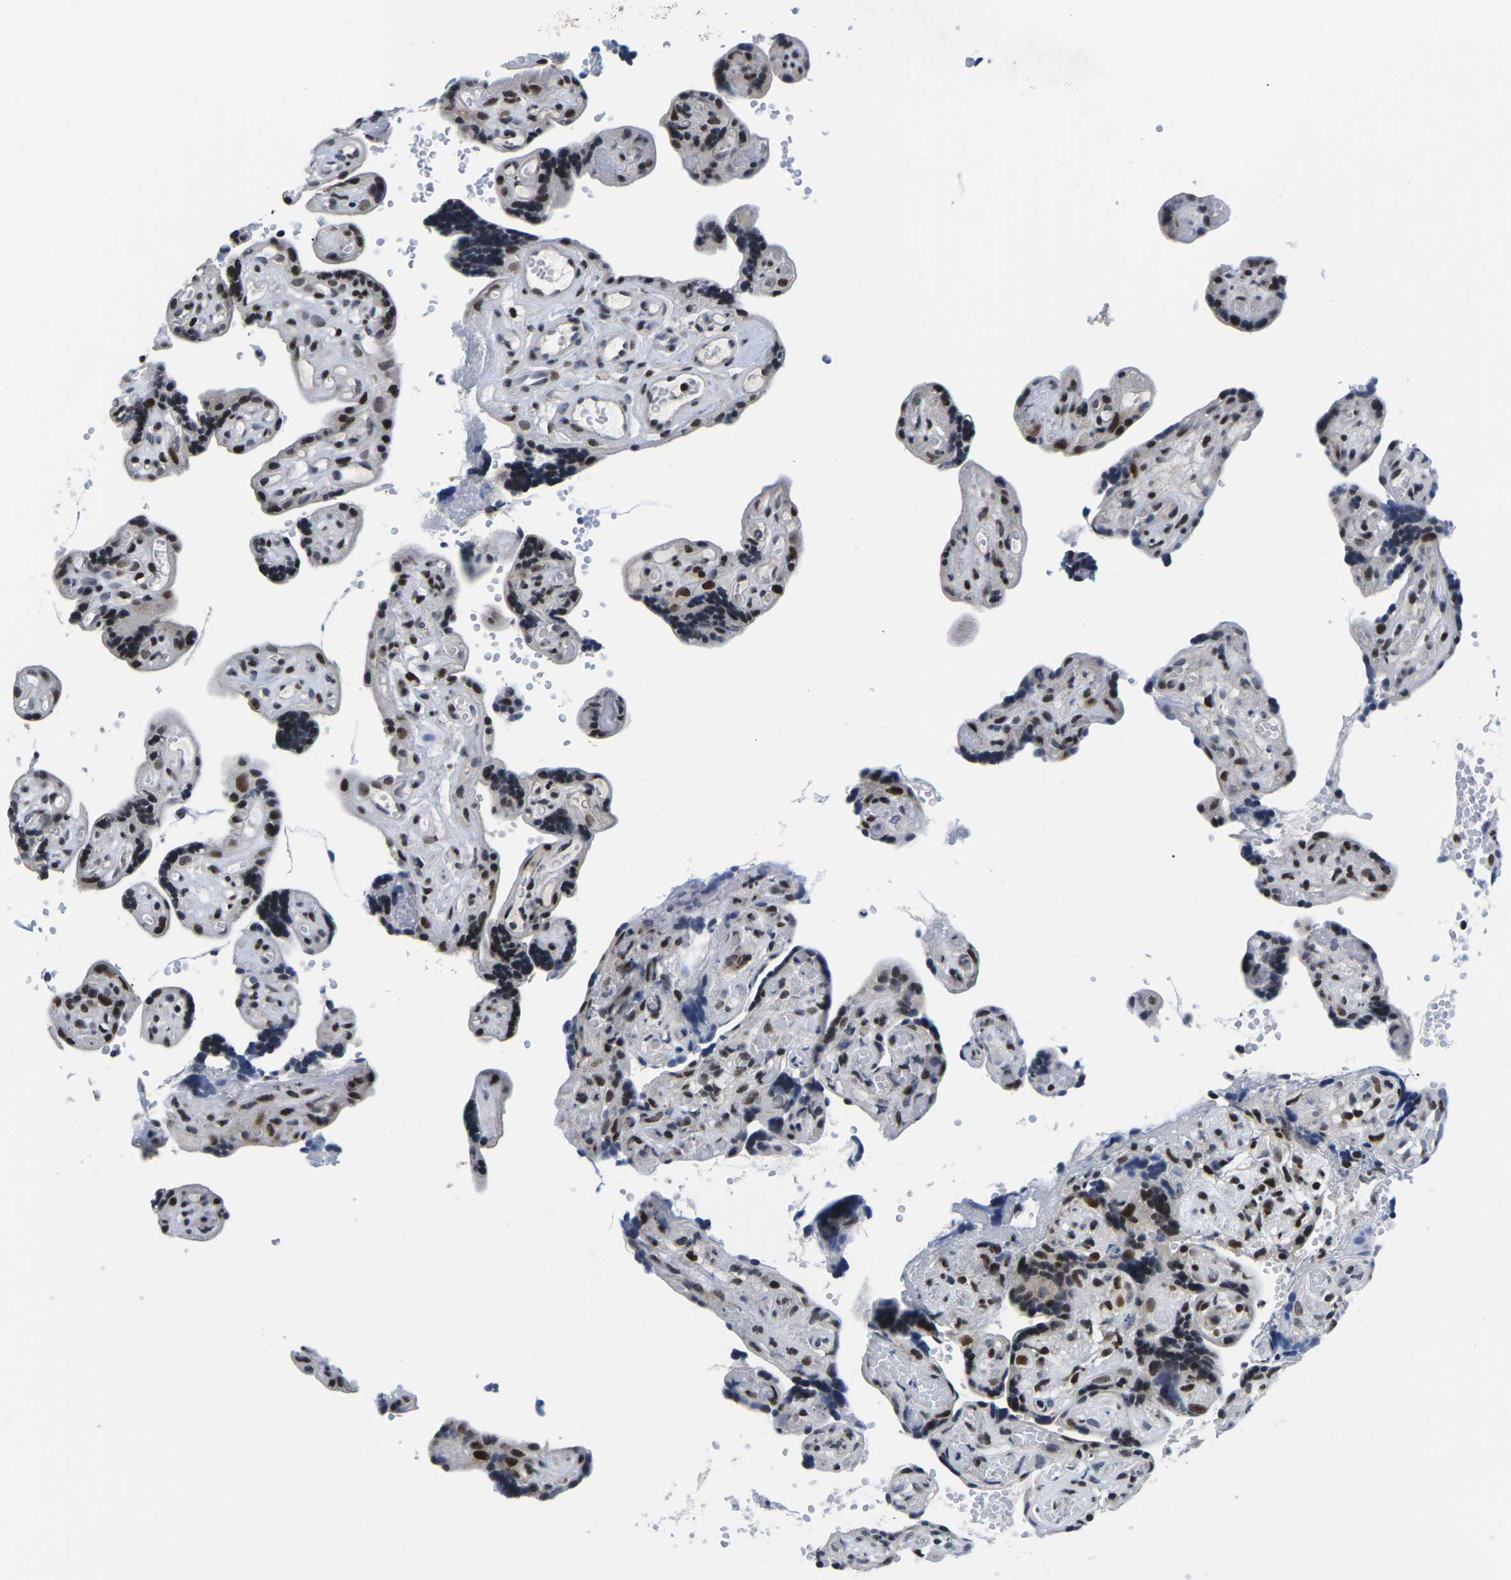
{"staining": {"intensity": "strong", "quantity": ">75%", "location": "nuclear"}, "tissue": "placenta", "cell_type": "Decidual cells", "image_type": "normal", "snomed": [{"axis": "morphology", "description": "Normal tissue, NOS"}, {"axis": "topography", "description": "Placenta"}], "caption": "DAB immunohistochemical staining of unremarkable placenta demonstrates strong nuclear protein staining in about >75% of decidual cells.", "gene": "CDC73", "patient": {"sex": "female", "age": 30}}